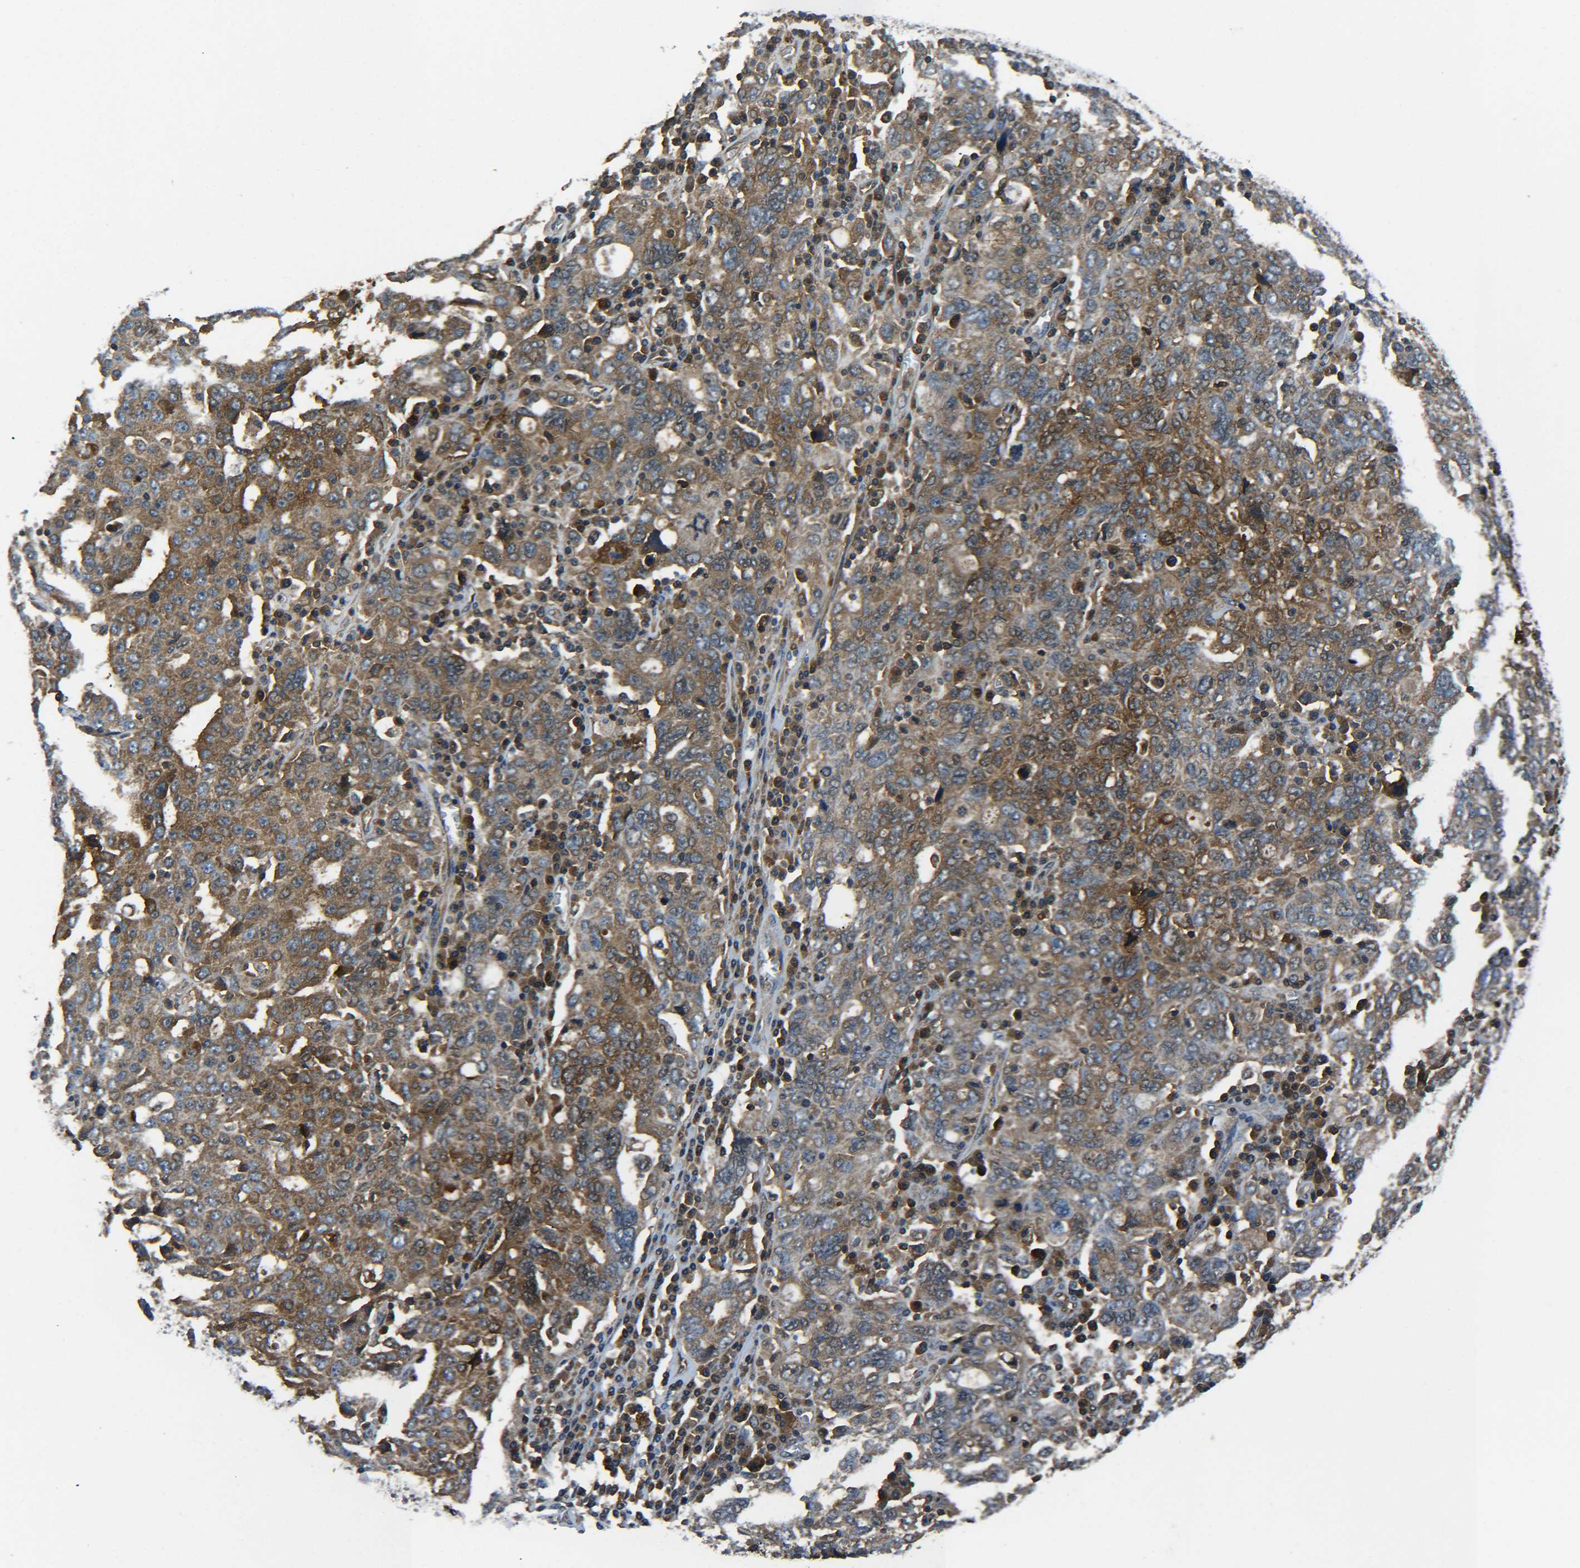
{"staining": {"intensity": "weak", "quantity": ">75%", "location": "cytoplasmic/membranous"}, "tissue": "ovarian cancer", "cell_type": "Tumor cells", "image_type": "cancer", "snomed": [{"axis": "morphology", "description": "Carcinoma, endometroid"}, {"axis": "topography", "description": "Ovary"}], "caption": "Tumor cells show weak cytoplasmic/membranous expression in approximately >75% of cells in endometroid carcinoma (ovarian).", "gene": "PREB", "patient": {"sex": "female", "age": 62}}